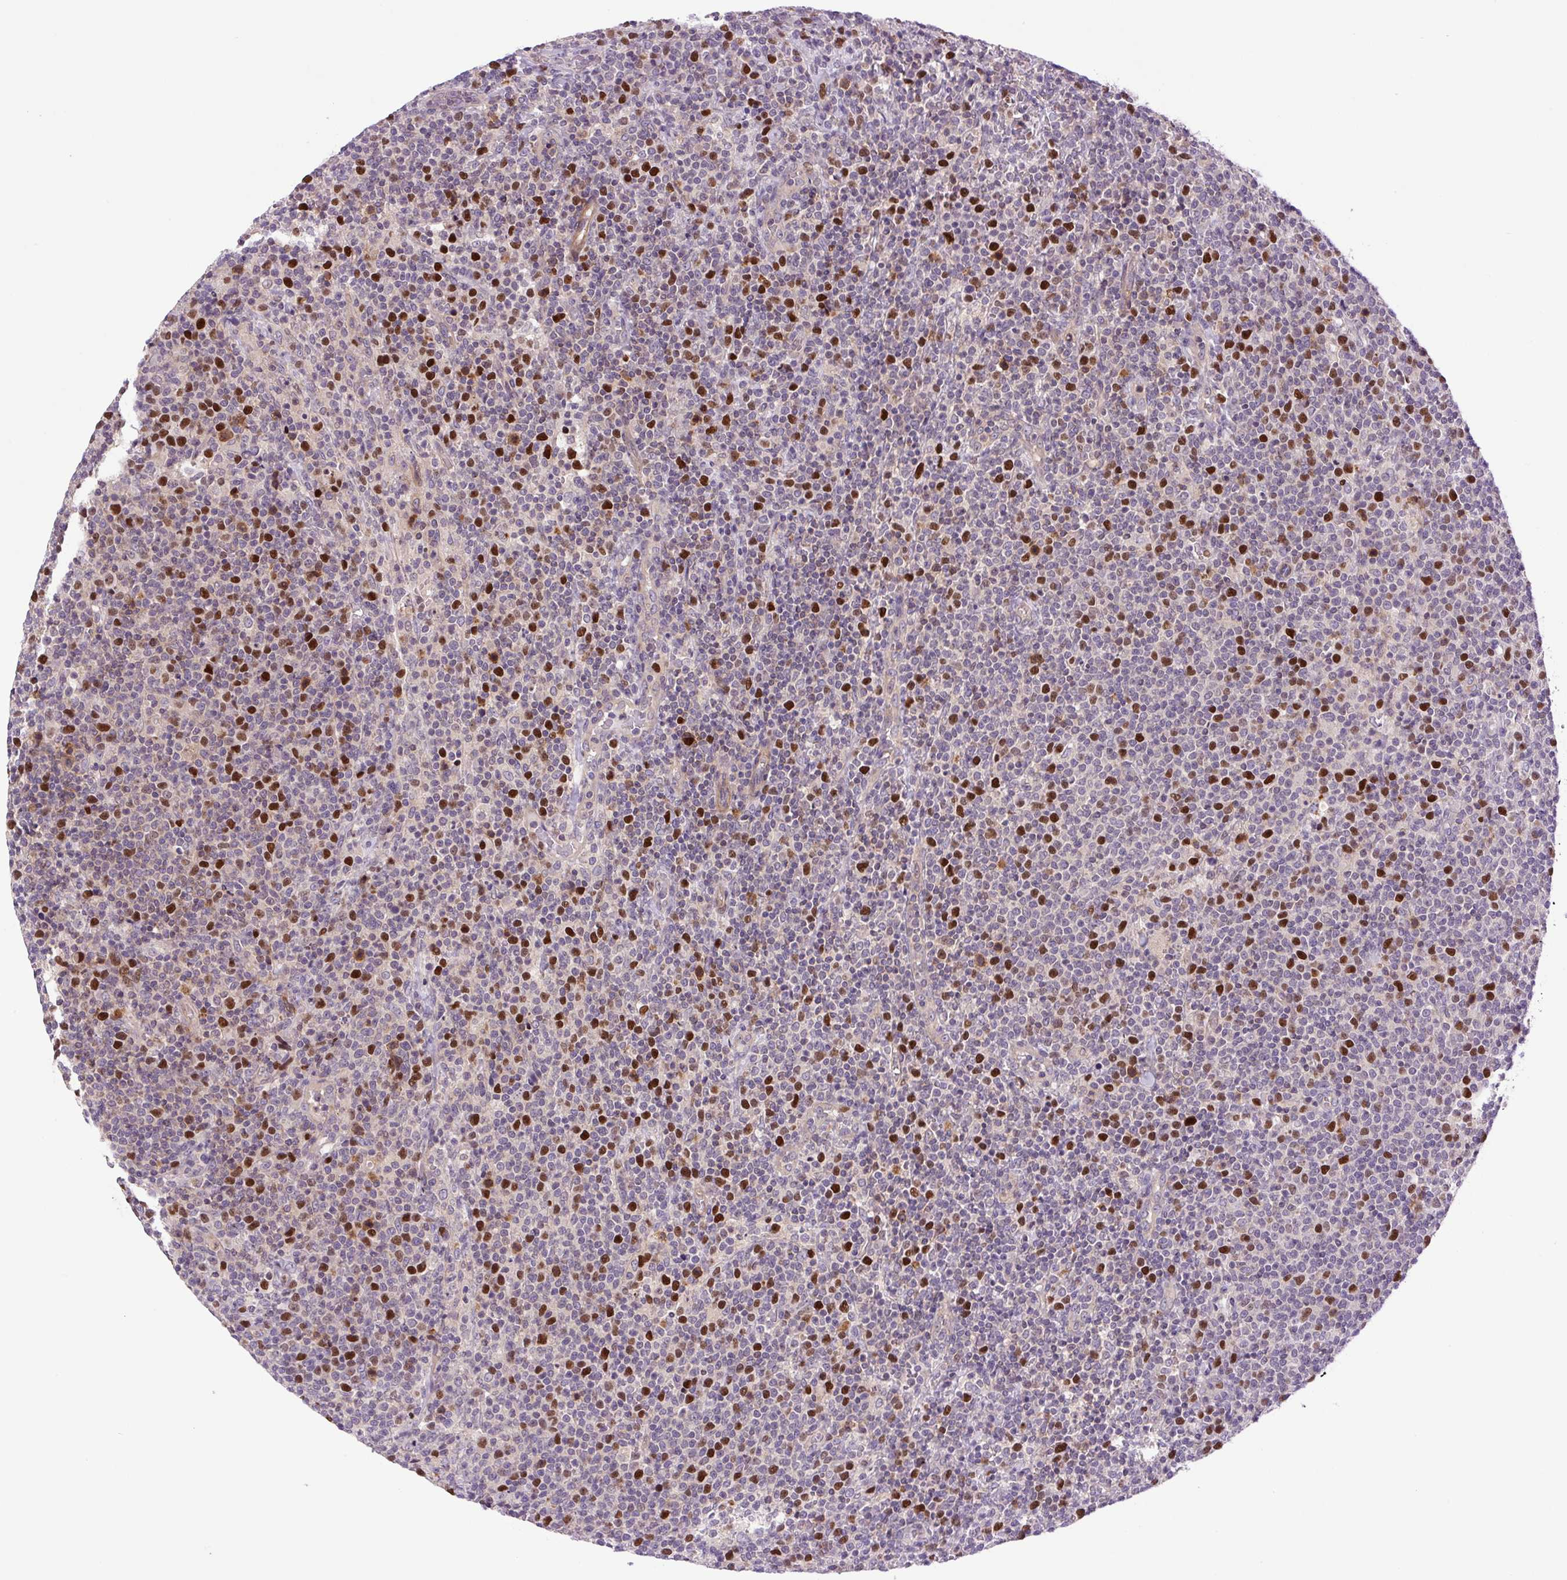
{"staining": {"intensity": "strong", "quantity": "25%-75%", "location": "nuclear"}, "tissue": "lymphoma", "cell_type": "Tumor cells", "image_type": "cancer", "snomed": [{"axis": "morphology", "description": "Malignant lymphoma, non-Hodgkin's type, High grade"}, {"axis": "topography", "description": "Lymph node"}], "caption": "DAB (3,3'-diaminobenzidine) immunohistochemical staining of lymphoma shows strong nuclear protein positivity in about 25%-75% of tumor cells. Using DAB (brown) and hematoxylin (blue) stains, captured at high magnification using brightfield microscopy.", "gene": "KIFC1", "patient": {"sex": "male", "age": 61}}